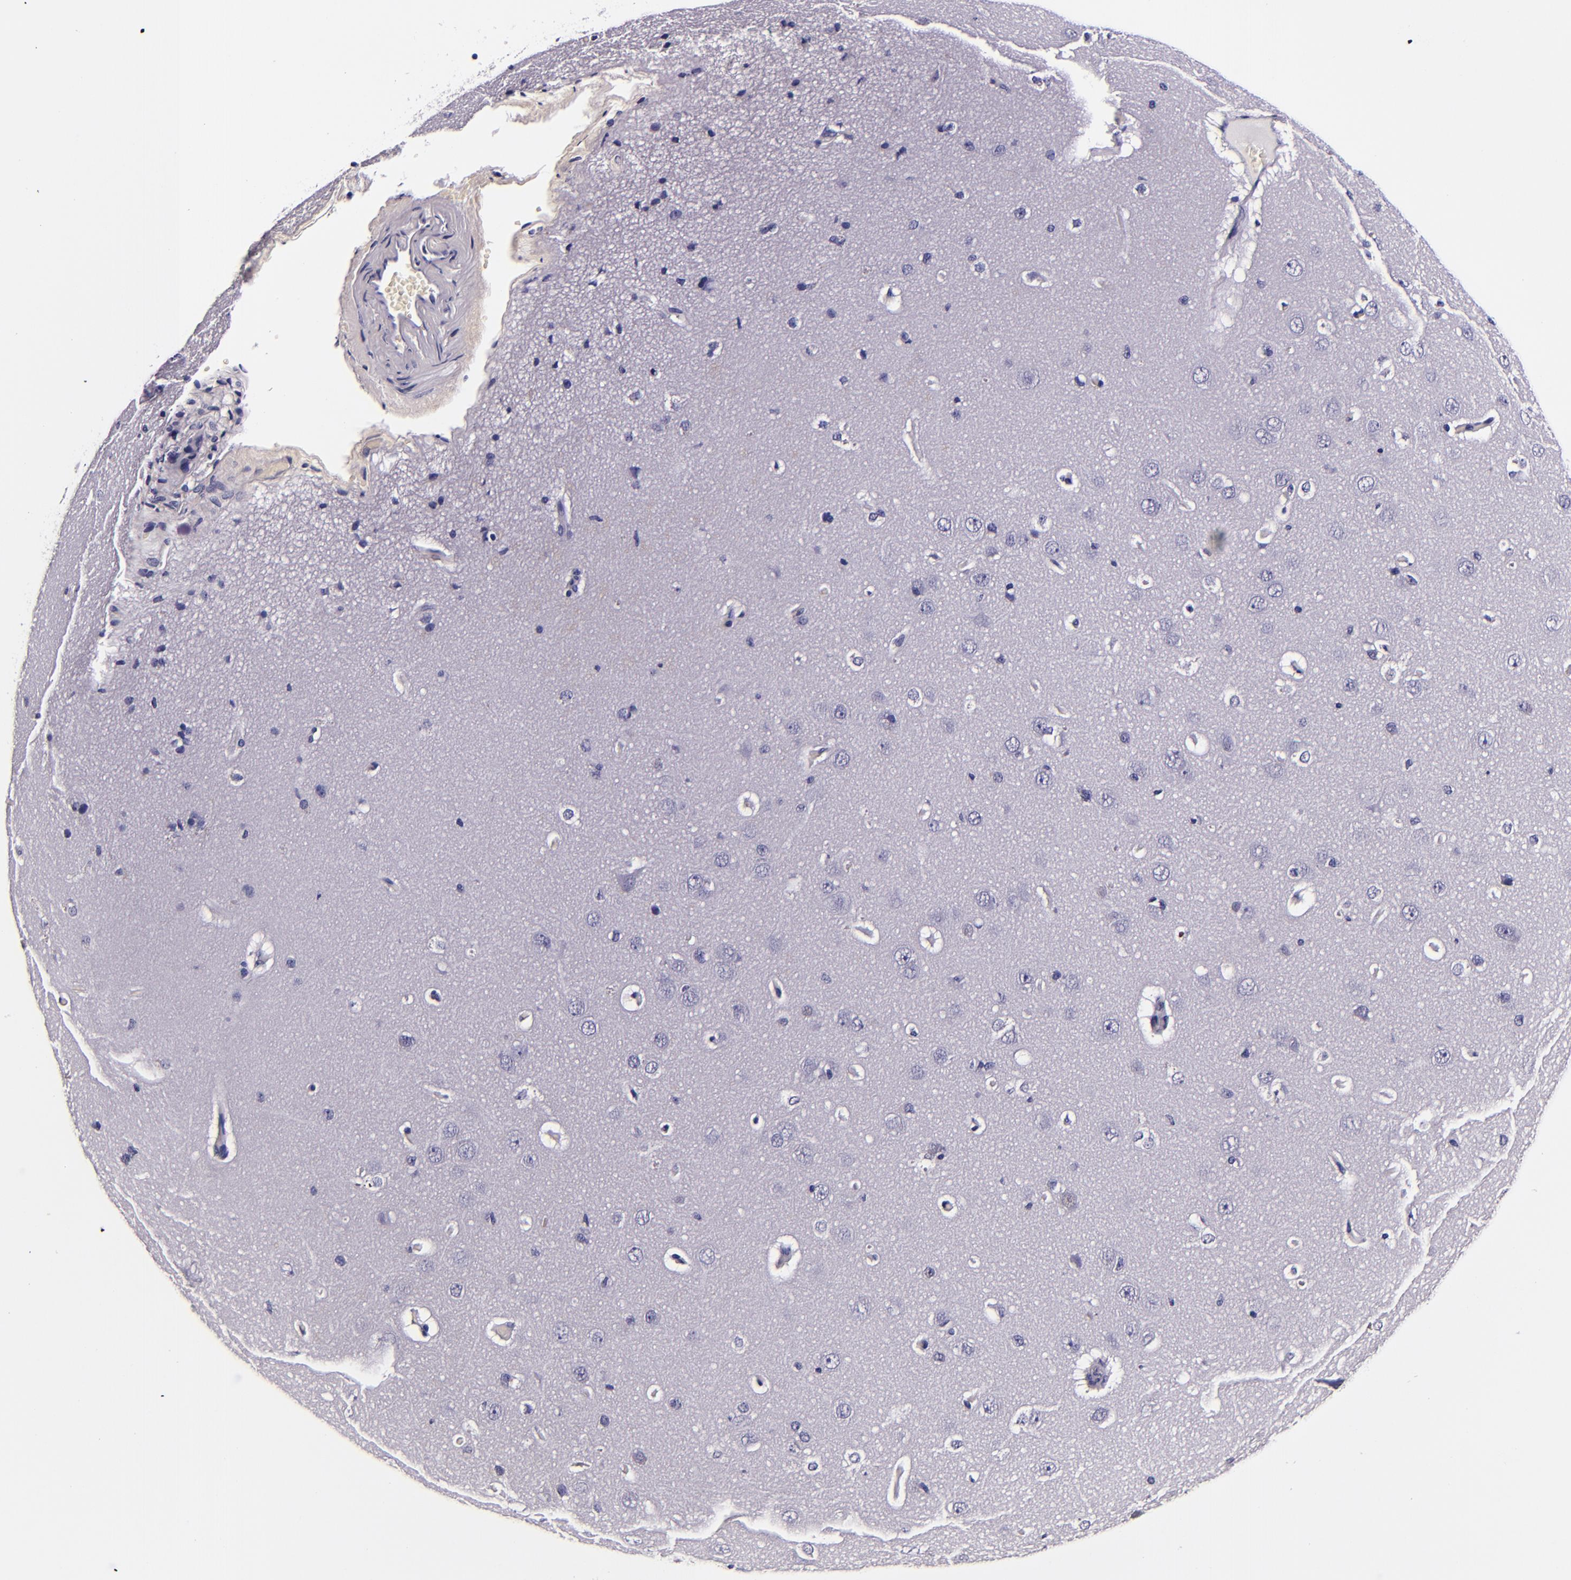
{"staining": {"intensity": "negative", "quantity": "none", "location": "none"}, "tissue": "cerebral cortex", "cell_type": "Endothelial cells", "image_type": "normal", "snomed": [{"axis": "morphology", "description": "Normal tissue, NOS"}, {"axis": "topography", "description": "Cerebral cortex"}], "caption": "A photomicrograph of cerebral cortex stained for a protein displays no brown staining in endothelial cells.", "gene": "FBN1", "patient": {"sex": "female", "age": 45}}